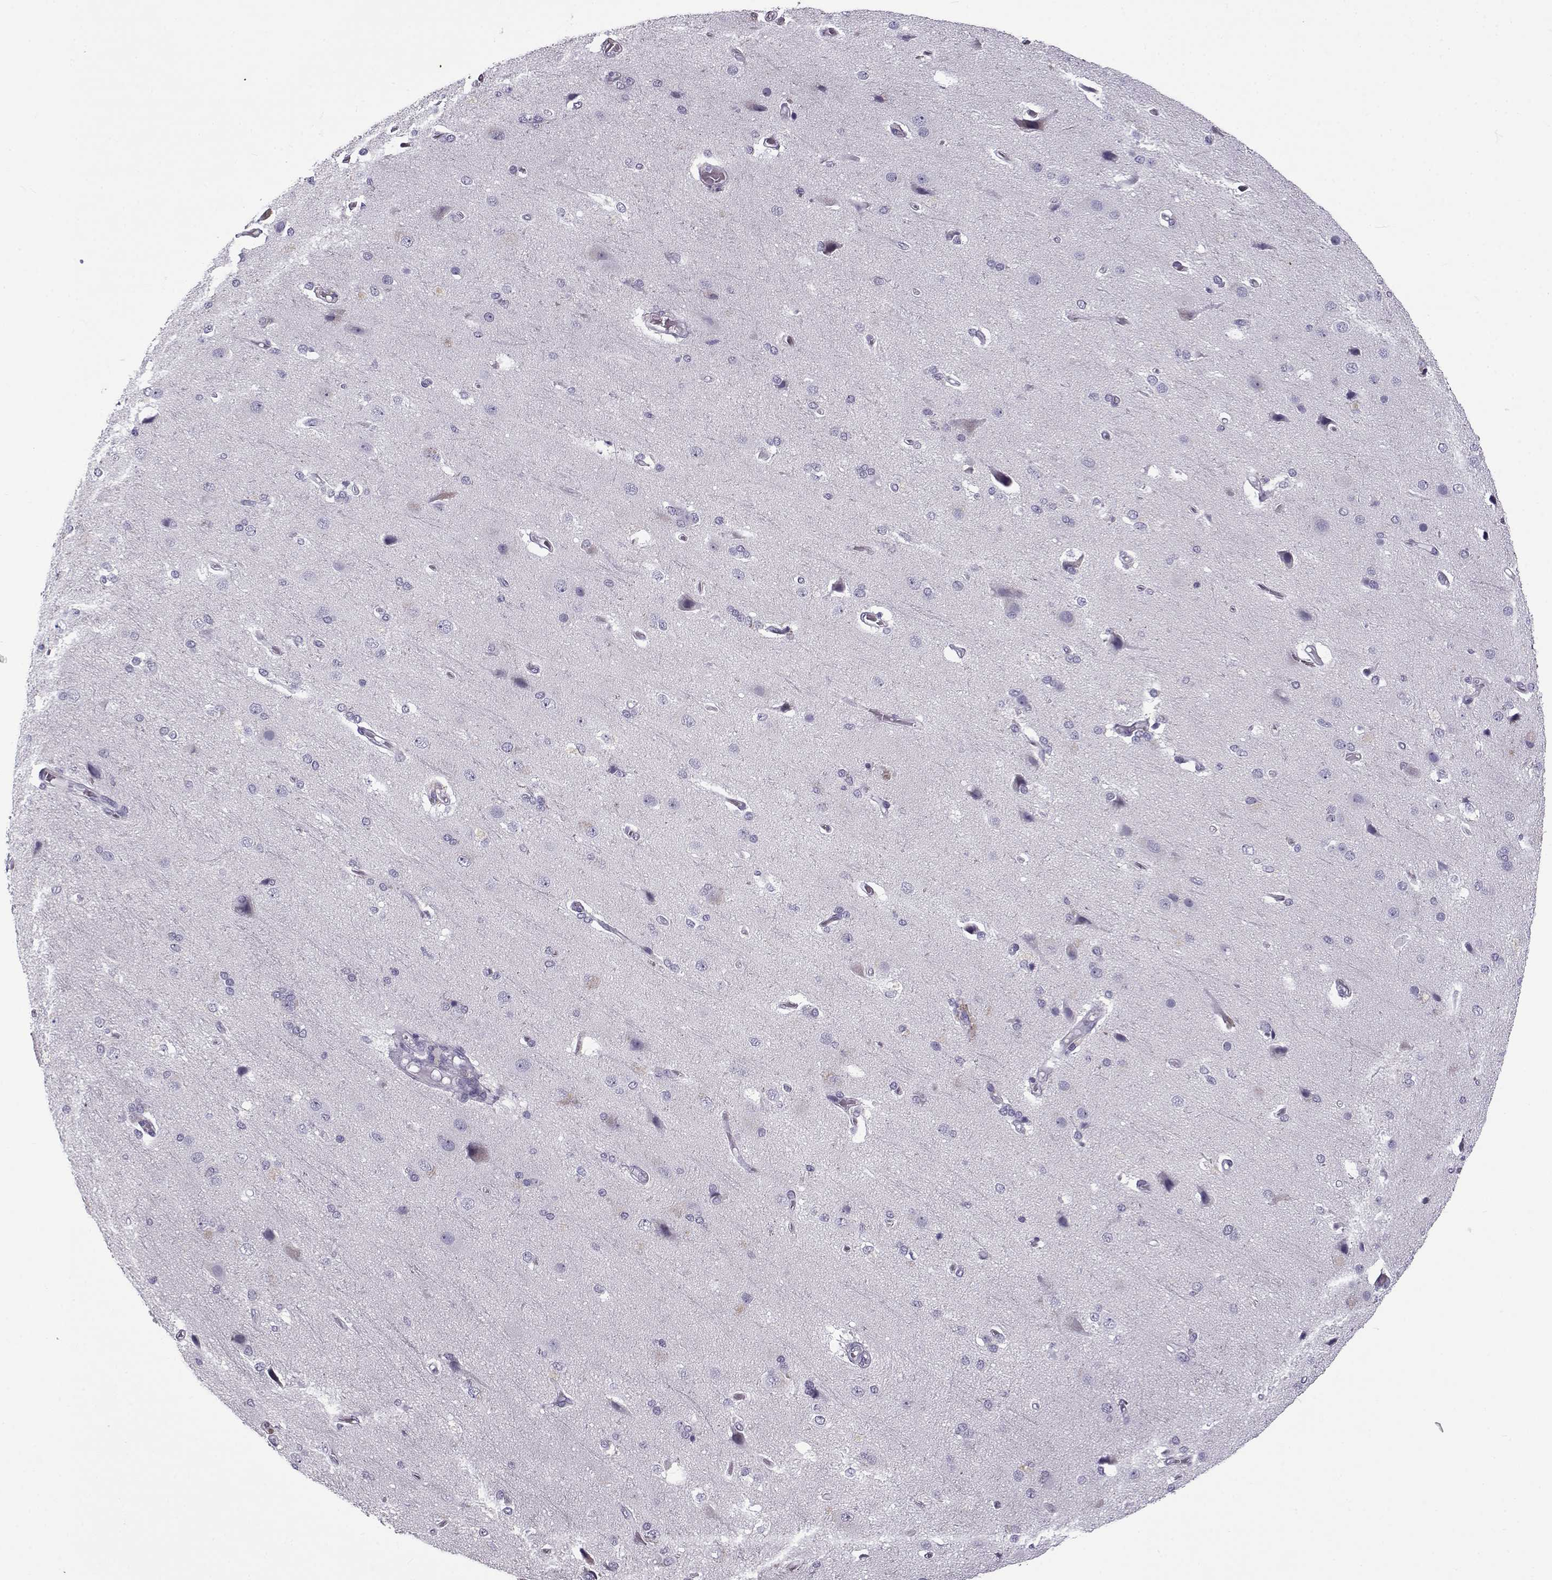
{"staining": {"intensity": "negative", "quantity": "none", "location": "none"}, "tissue": "cerebral cortex", "cell_type": "Endothelial cells", "image_type": "normal", "snomed": [{"axis": "morphology", "description": "Normal tissue, NOS"}, {"axis": "morphology", "description": "Glioma, malignant, High grade"}, {"axis": "topography", "description": "Cerebral cortex"}], "caption": "DAB immunohistochemical staining of normal cerebral cortex displays no significant staining in endothelial cells.", "gene": "TEX55", "patient": {"sex": "male", "age": 77}}